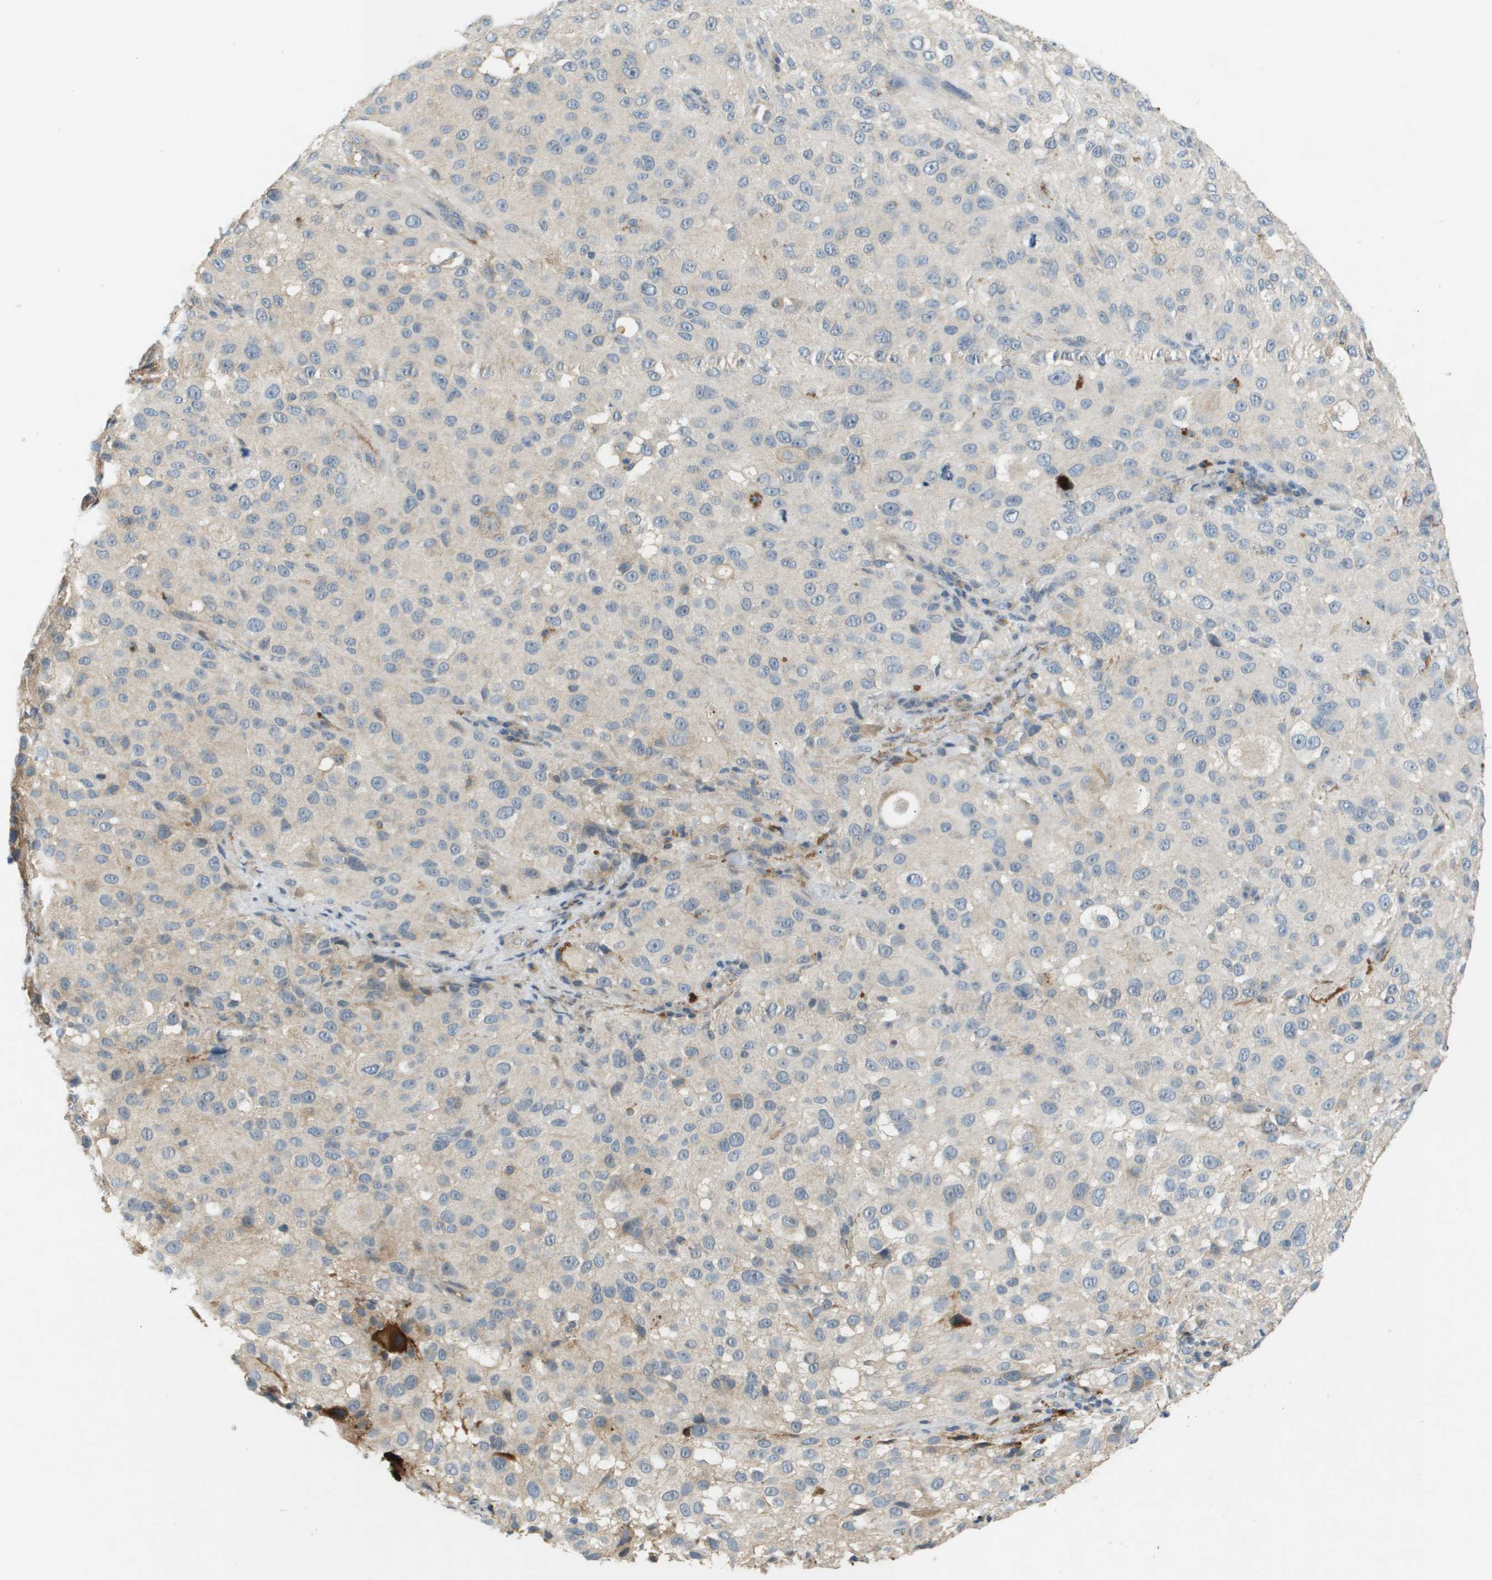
{"staining": {"intensity": "negative", "quantity": "none", "location": "none"}, "tissue": "melanoma", "cell_type": "Tumor cells", "image_type": "cancer", "snomed": [{"axis": "morphology", "description": "Necrosis, NOS"}, {"axis": "morphology", "description": "Malignant melanoma, NOS"}, {"axis": "topography", "description": "Skin"}], "caption": "Immunohistochemistry (IHC) image of human malignant melanoma stained for a protein (brown), which shows no expression in tumor cells.", "gene": "VTN", "patient": {"sex": "female", "age": 87}}